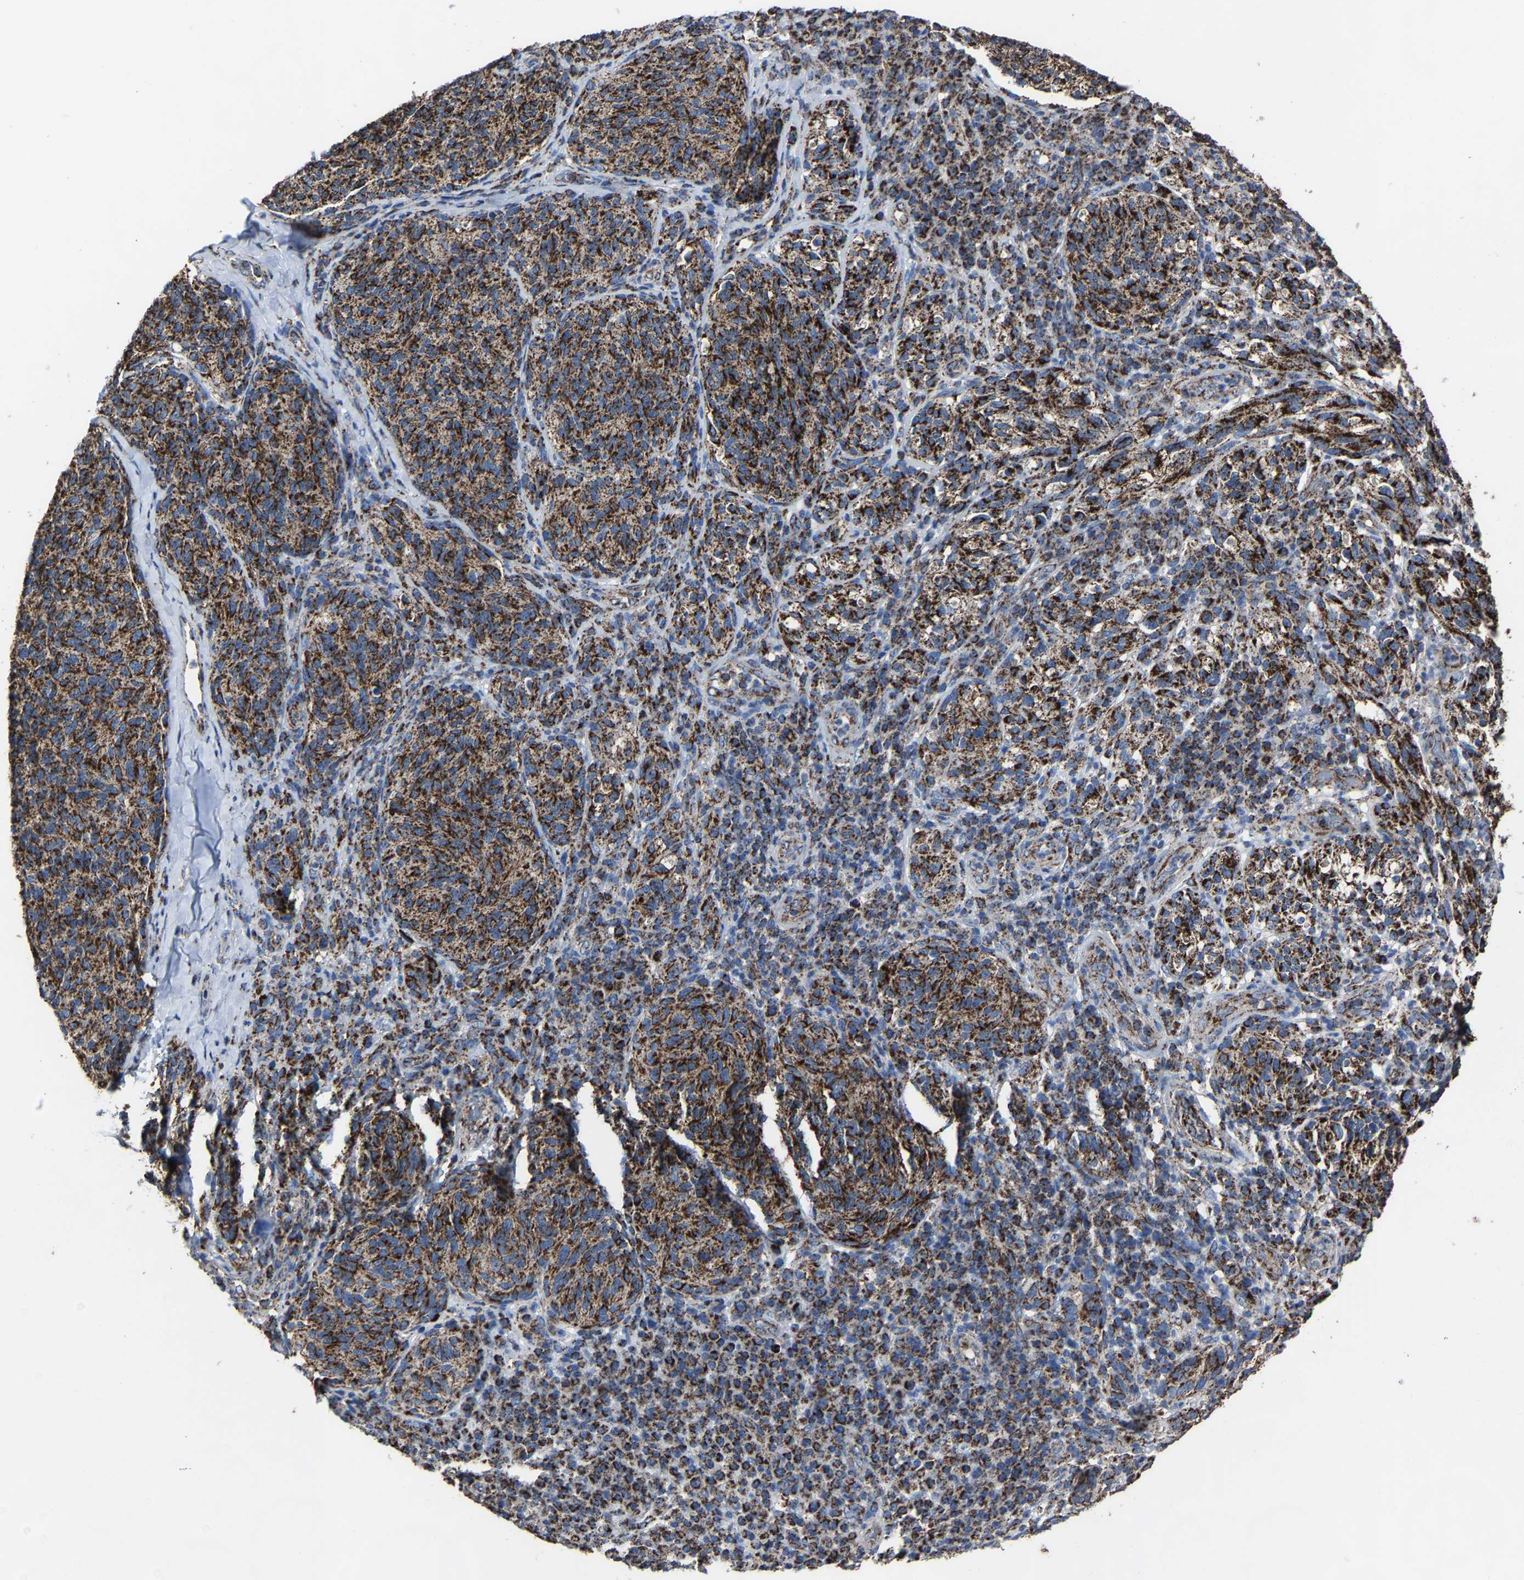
{"staining": {"intensity": "strong", "quantity": ">75%", "location": "cytoplasmic/membranous"}, "tissue": "melanoma", "cell_type": "Tumor cells", "image_type": "cancer", "snomed": [{"axis": "morphology", "description": "Malignant melanoma, NOS"}, {"axis": "topography", "description": "Skin"}], "caption": "IHC of human melanoma shows high levels of strong cytoplasmic/membranous expression in about >75% of tumor cells.", "gene": "NDUFV3", "patient": {"sex": "female", "age": 73}}